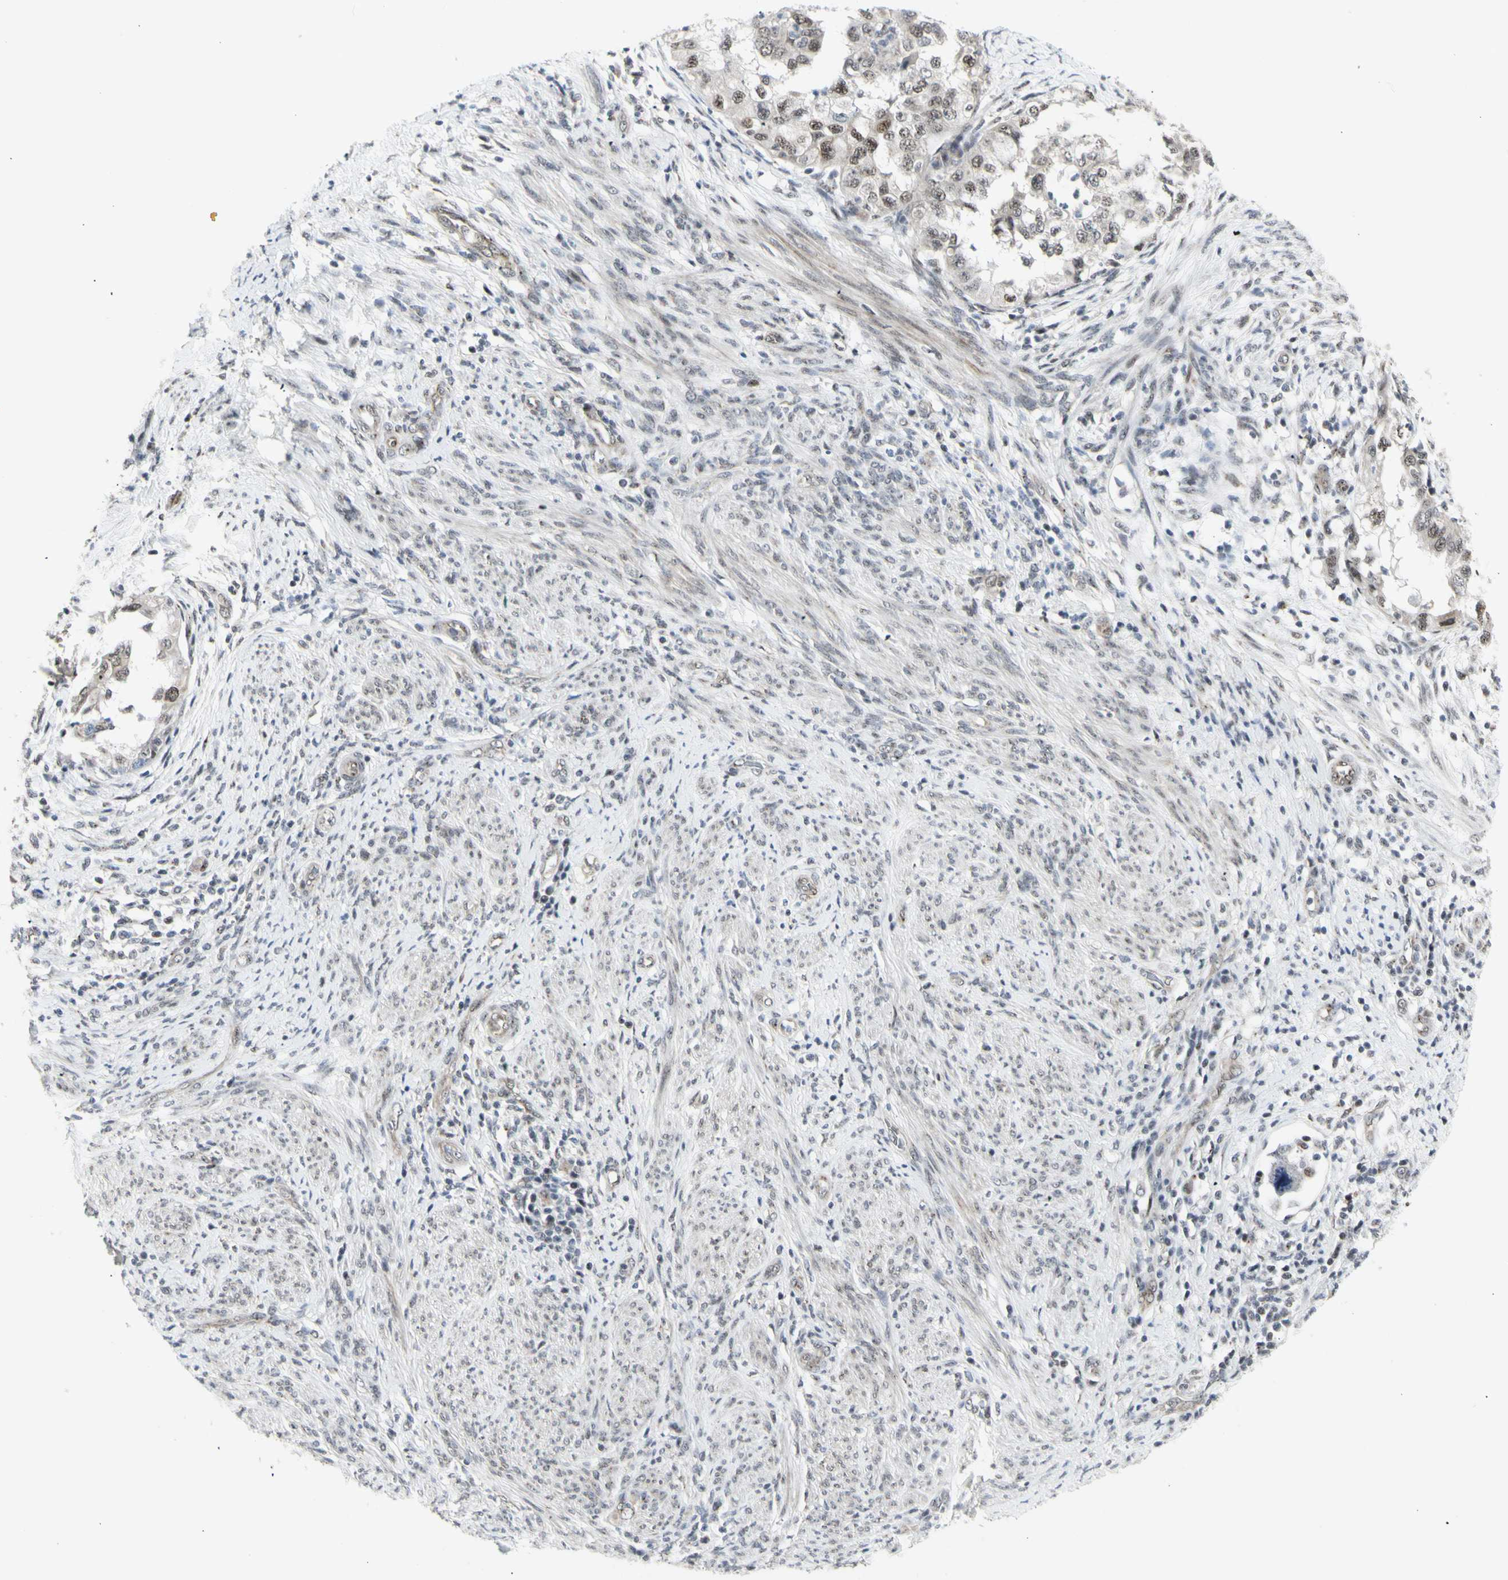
{"staining": {"intensity": "moderate", "quantity": ">75%", "location": "nuclear"}, "tissue": "endometrial cancer", "cell_type": "Tumor cells", "image_type": "cancer", "snomed": [{"axis": "morphology", "description": "Adenocarcinoma, NOS"}, {"axis": "topography", "description": "Endometrium"}], "caption": "Endometrial cancer (adenocarcinoma) tissue shows moderate nuclear expression in about >75% of tumor cells", "gene": "DHRS7B", "patient": {"sex": "female", "age": 85}}